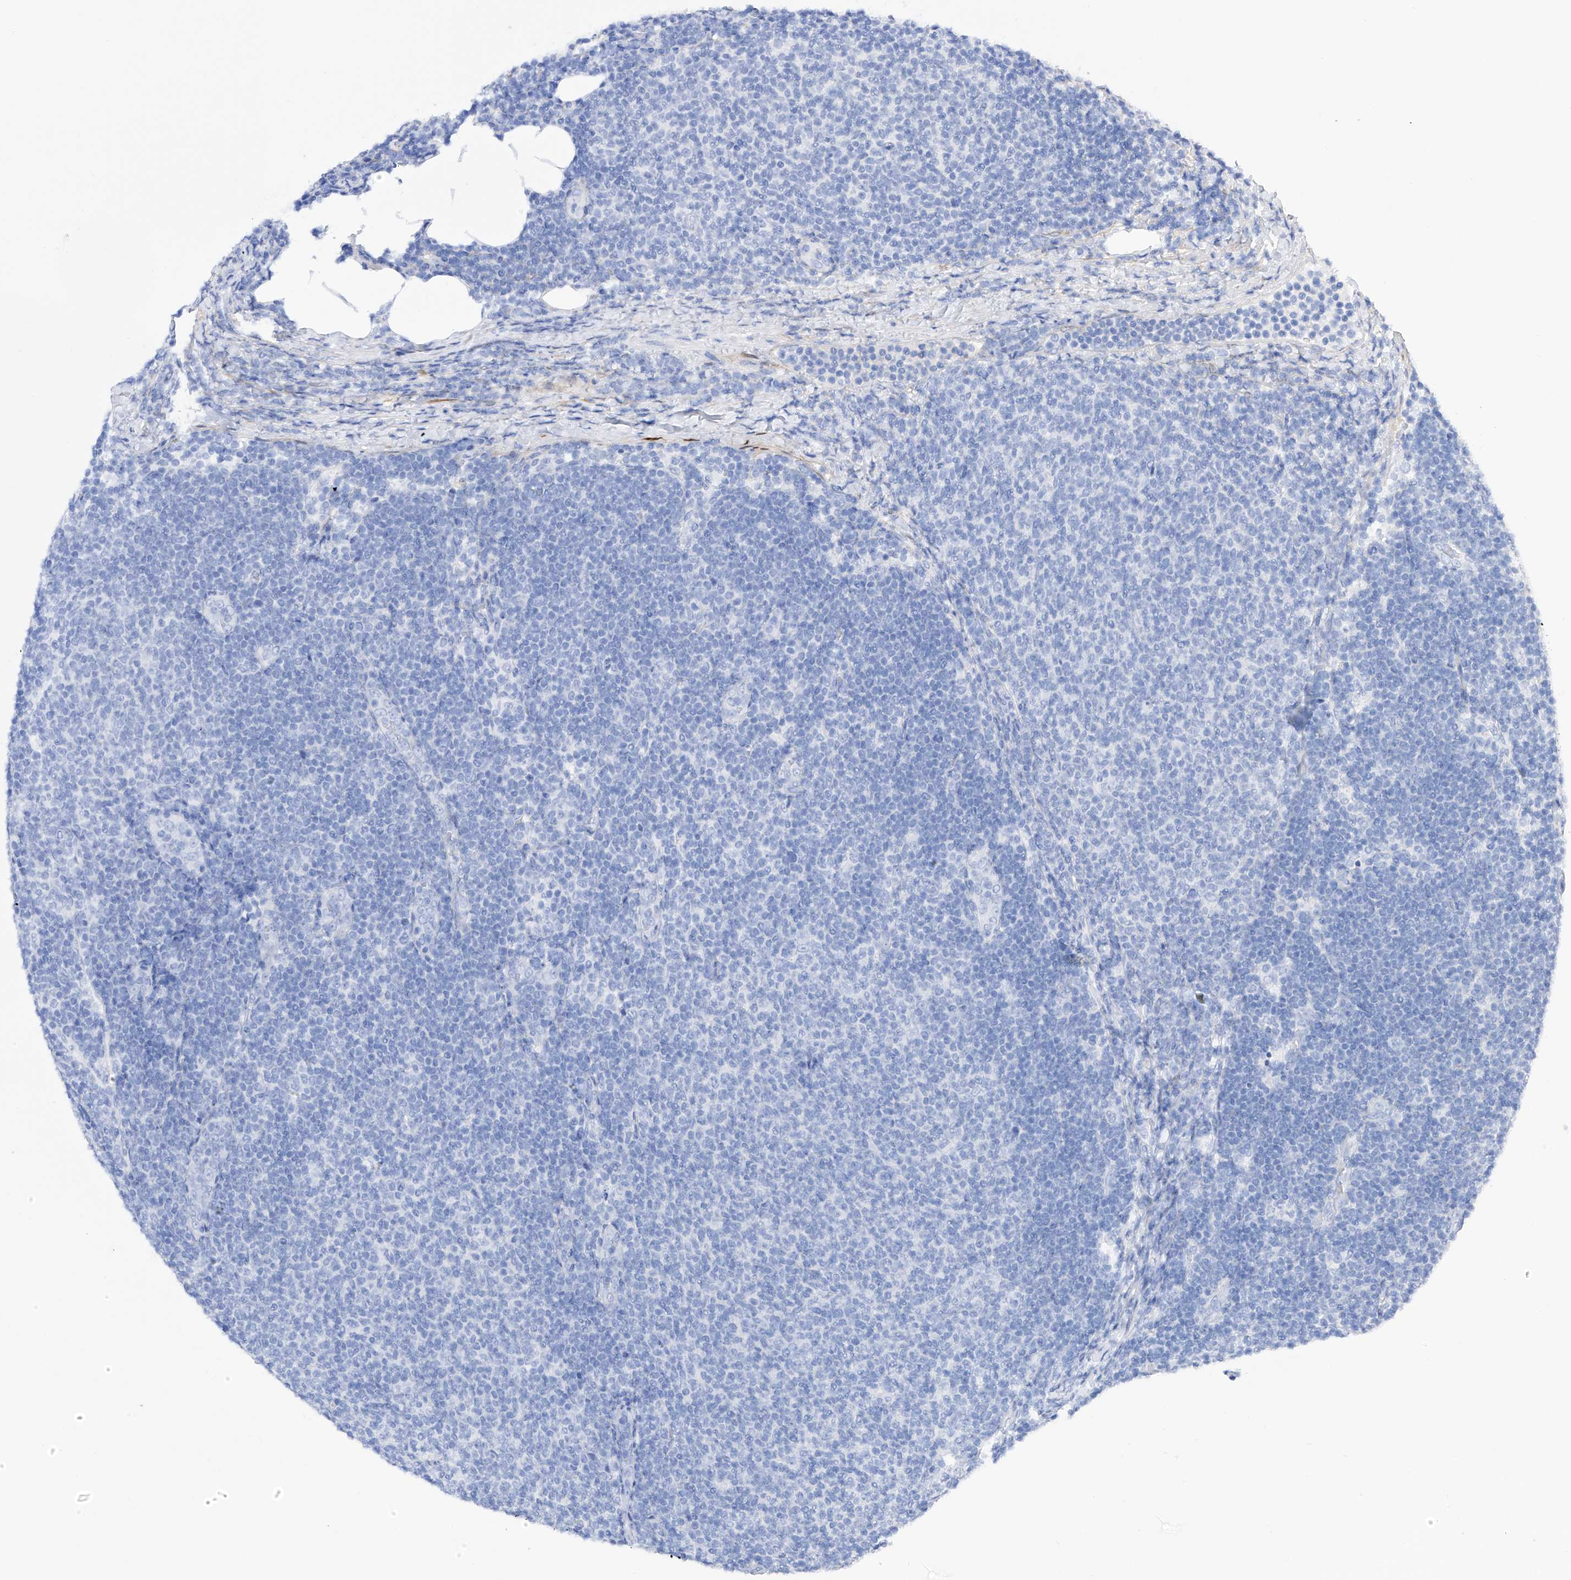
{"staining": {"intensity": "negative", "quantity": "none", "location": "none"}, "tissue": "lymphoma", "cell_type": "Tumor cells", "image_type": "cancer", "snomed": [{"axis": "morphology", "description": "Malignant lymphoma, non-Hodgkin's type, Low grade"}, {"axis": "topography", "description": "Lymph node"}], "caption": "Immunohistochemistry (IHC) micrograph of human lymphoma stained for a protein (brown), which shows no staining in tumor cells. (IHC, brightfield microscopy, high magnification).", "gene": "TRPC7", "patient": {"sex": "male", "age": 66}}